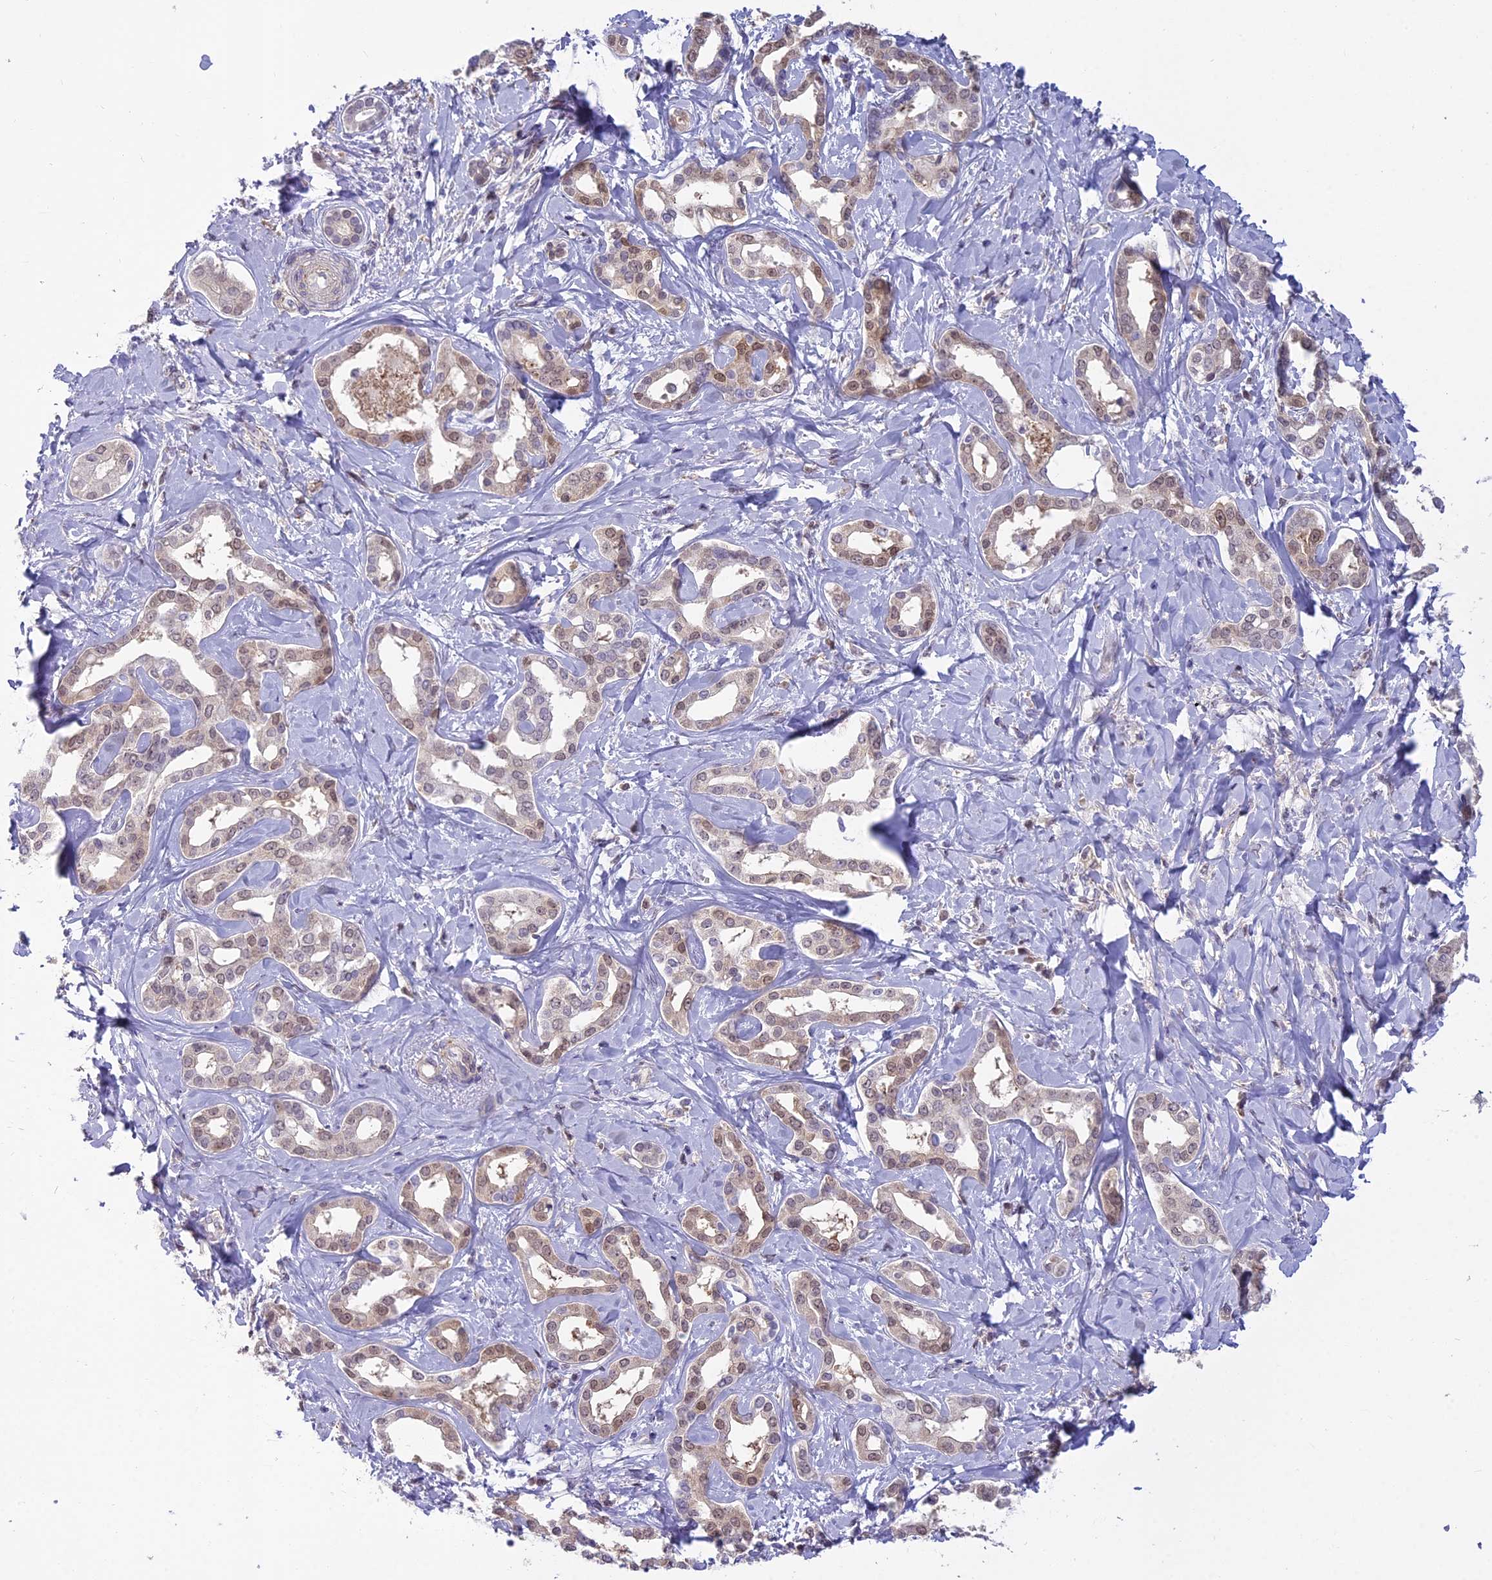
{"staining": {"intensity": "weak", "quantity": ">75%", "location": "cytoplasmic/membranous,nuclear"}, "tissue": "liver cancer", "cell_type": "Tumor cells", "image_type": "cancer", "snomed": [{"axis": "morphology", "description": "Cholangiocarcinoma"}, {"axis": "topography", "description": "Liver"}], "caption": "Protein expression analysis of liver cholangiocarcinoma reveals weak cytoplasmic/membranous and nuclear expression in approximately >75% of tumor cells.", "gene": "BLNK", "patient": {"sex": "female", "age": 77}}